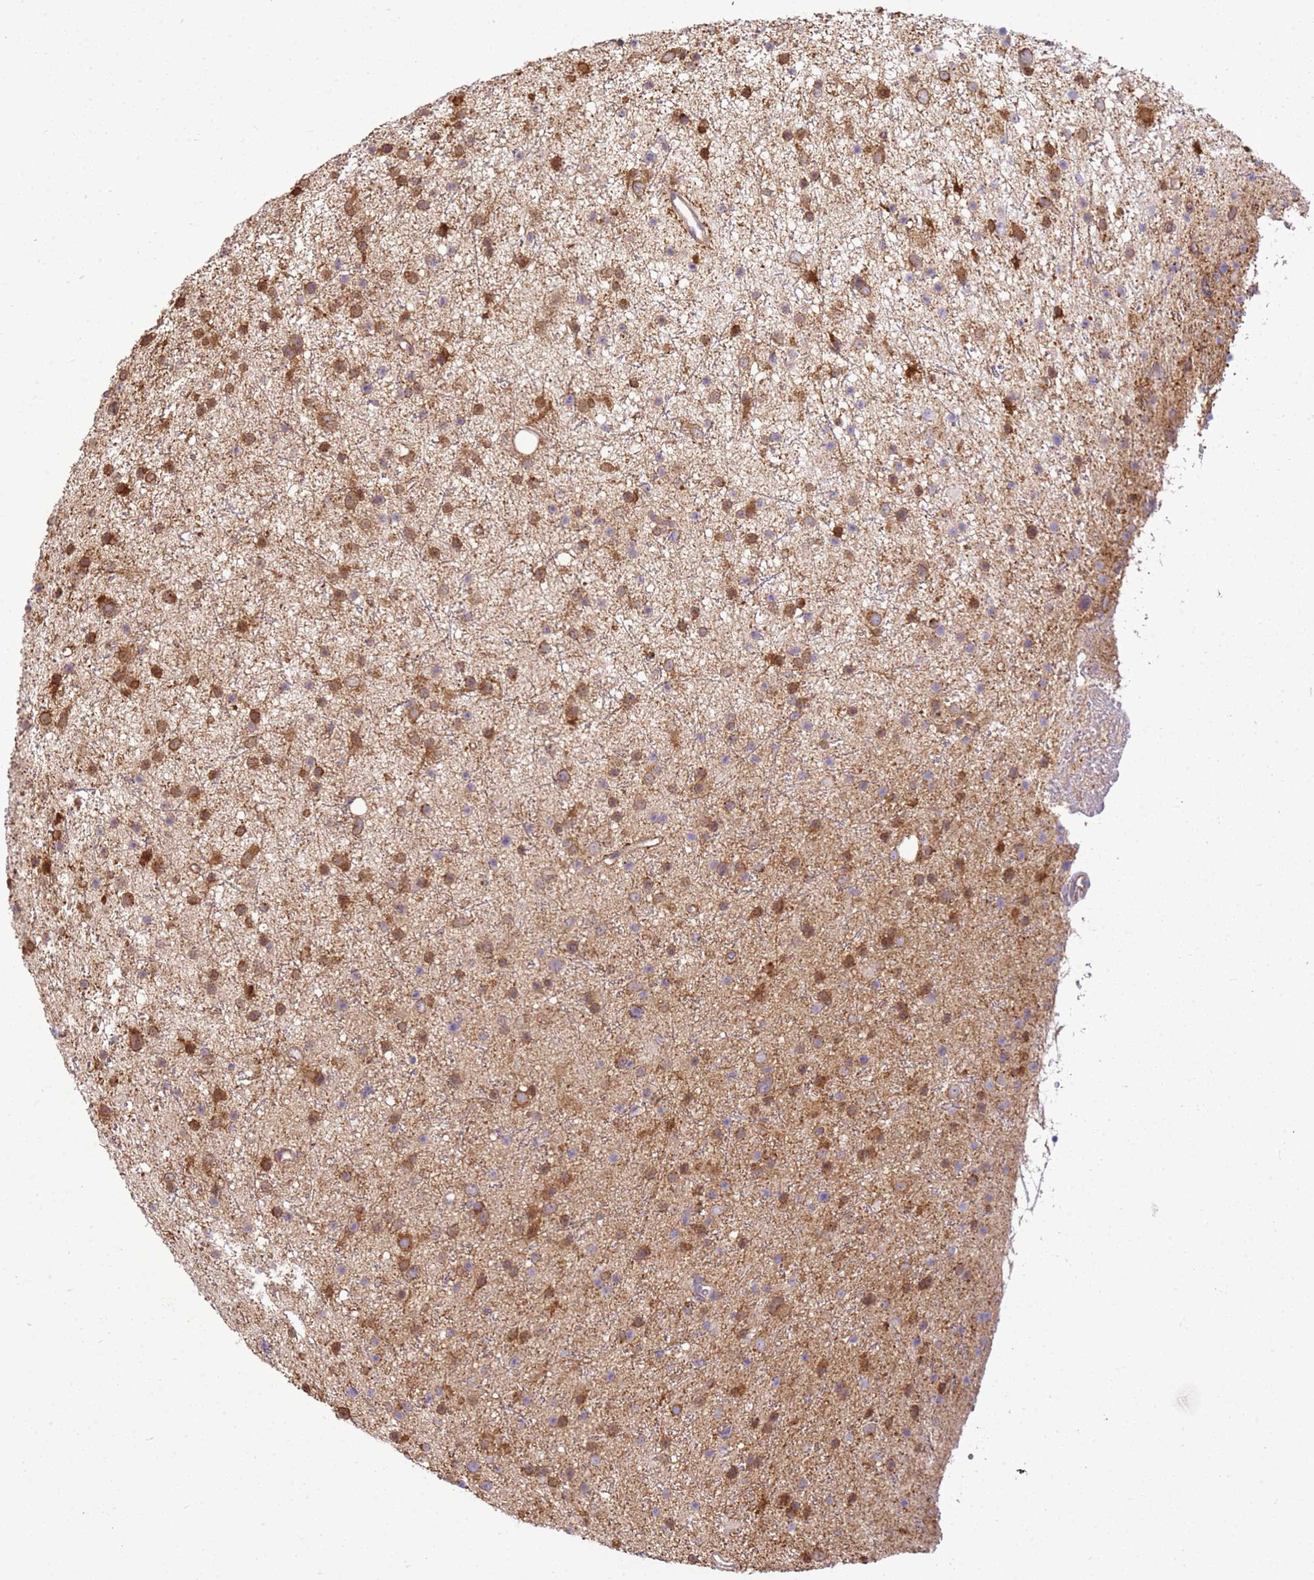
{"staining": {"intensity": "moderate", "quantity": ">75%", "location": "cytoplasmic/membranous"}, "tissue": "glioma", "cell_type": "Tumor cells", "image_type": "cancer", "snomed": [{"axis": "morphology", "description": "Glioma, malignant, Low grade"}, {"axis": "topography", "description": "Cerebral cortex"}], "caption": "IHC micrograph of neoplastic tissue: malignant glioma (low-grade) stained using immunohistochemistry (IHC) demonstrates medium levels of moderate protein expression localized specifically in the cytoplasmic/membranous of tumor cells, appearing as a cytoplasmic/membranous brown color.", "gene": "YWHAE", "patient": {"sex": "female", "age": 39}}